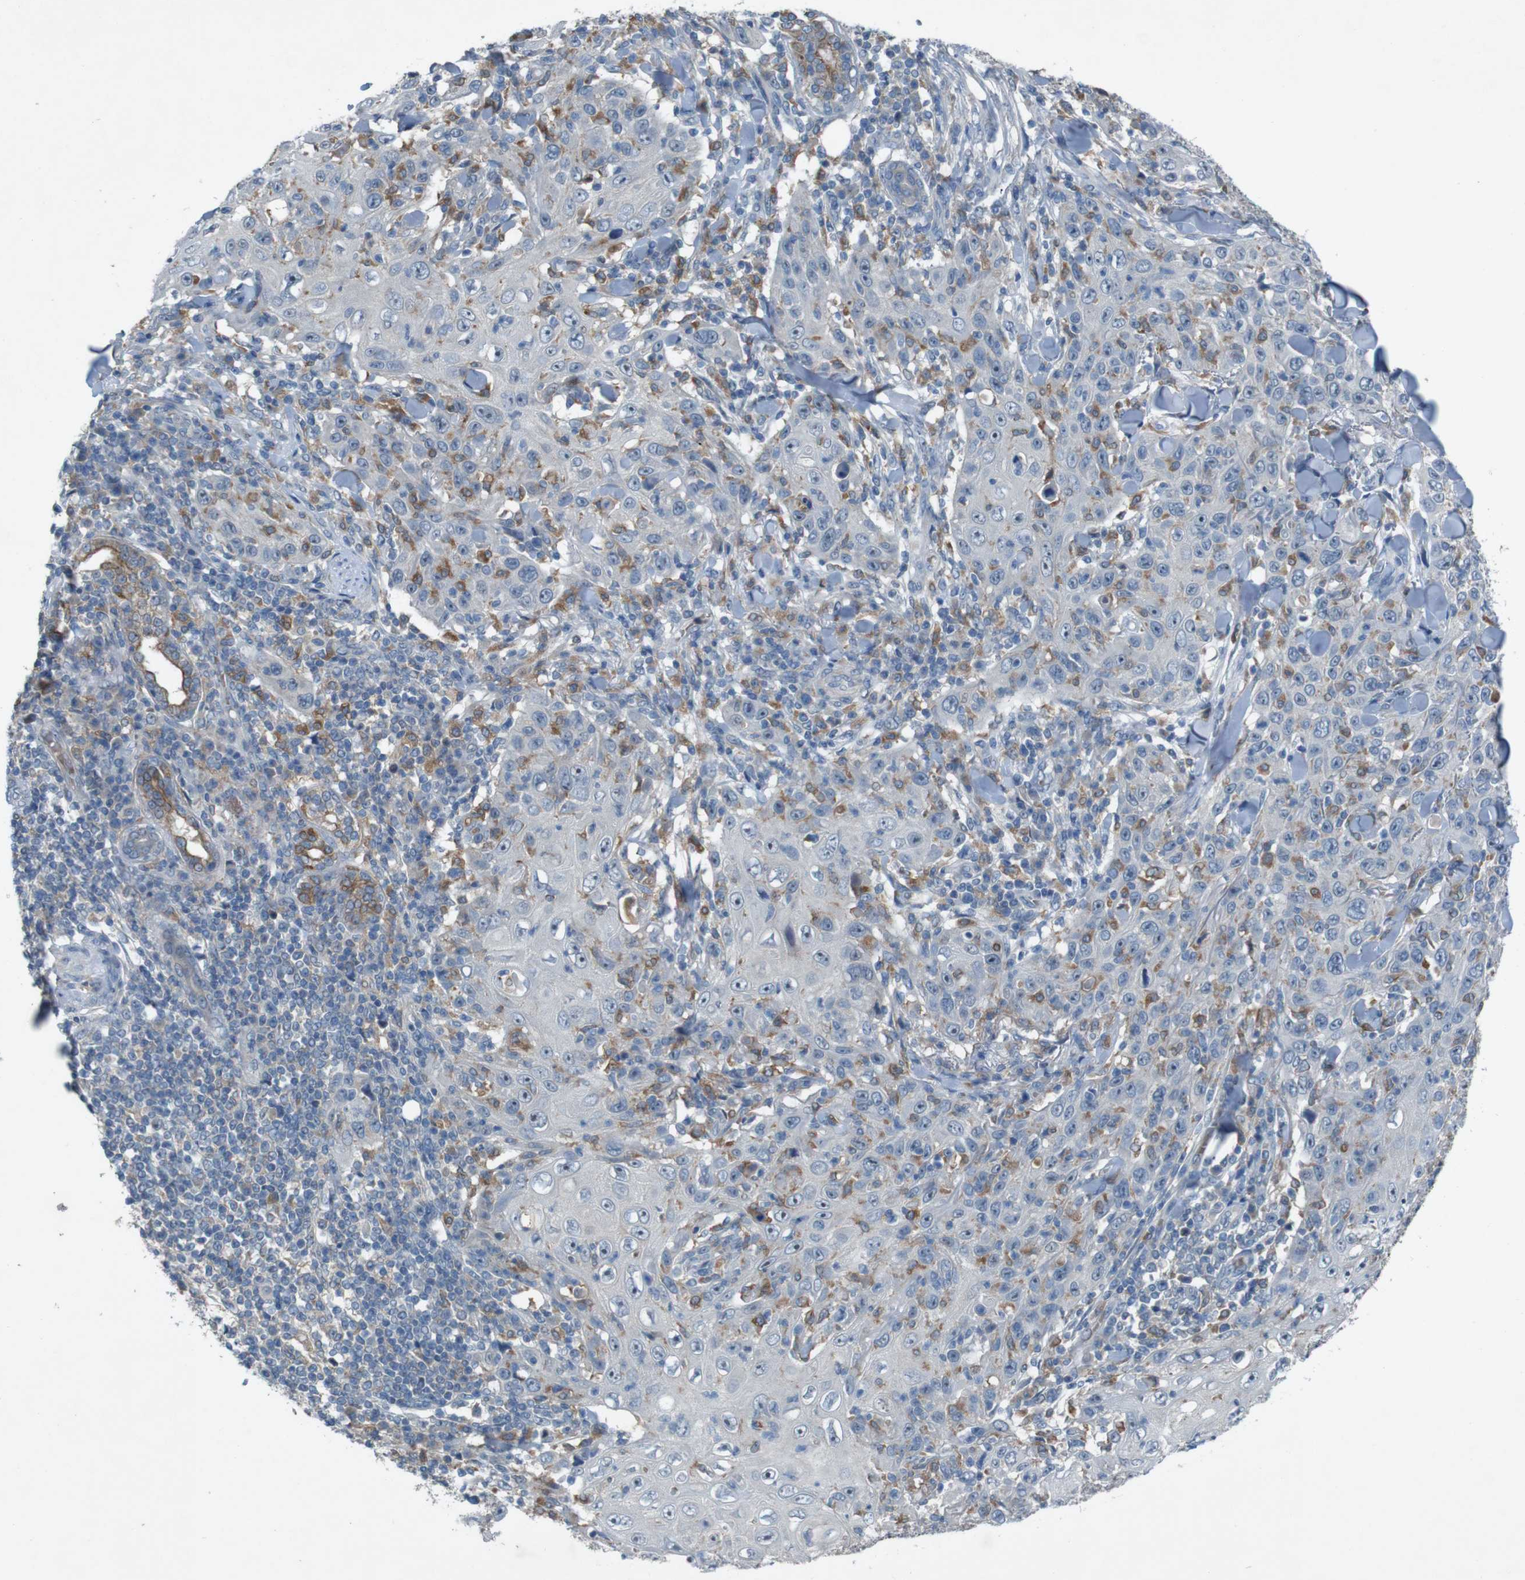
{"staining": {"intensity": "moderate", "quantity": "<25%", "location": "cytoplasmic/membranous"}, "tissue": "skin cancer", "cell_type": "Tumor cells", "image_type": "cancer", "snomed": [{"axis": "morphology", "description": "Squamous cell carcinoma, NOS"}, {"axis": "topography", "description": "Skin"}], "caption": "Squamous cell carcinoma (skin) stained with immunohistochemistry (IHC) demonstrates moderate cytoplasmic/membranous expression in about <25% of tumor cells. (Brightfield microscopy of DAB IHC at high magnification).", "gene": "MOGAT3", "patient": {"sex": "female", "age": 88}}